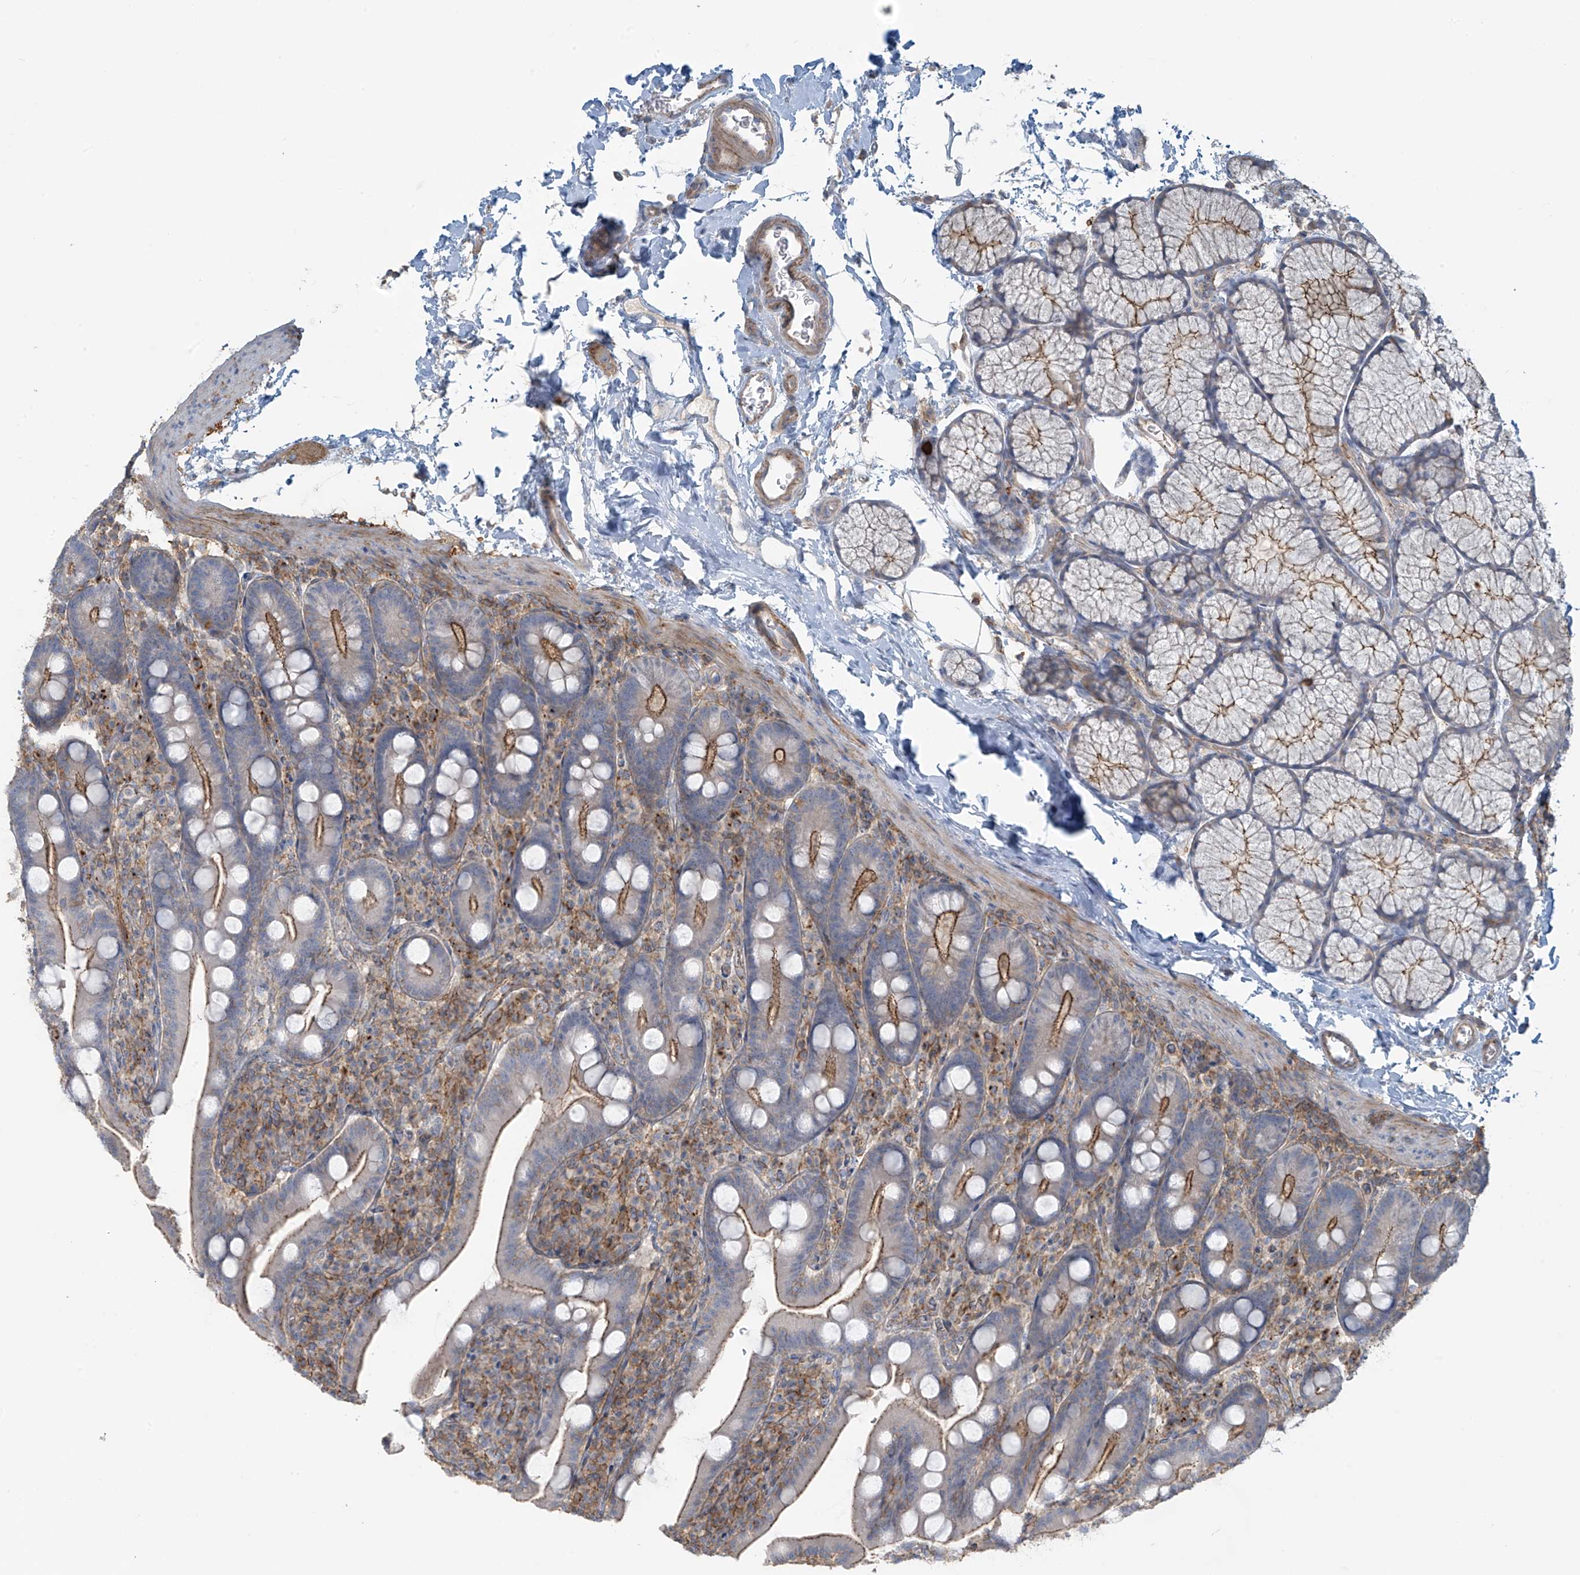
{"staining": {"intensity": "moderate", "quantity": "25%-75%", "location": "cytoplasmic/membranous"}, "tissue": "duodenum", "cell_type": "Glandular cells", "image_type": "normal", "snomed": [{"axis": "morphology", "description": "Normal tissue, NOS"}, {"axis": "topography", "description": "Duodenum"}], "caption": "Glandular cells exhibit medium levels of moderate cytoplasmic/membranous expression in about 25%-75% of cells in unremarkable duodenum. Ihc stains the protein of interest in brown and the nuclei are stained blue.", "gene": "SLC9A2", "patient": {"sex": "male", "age": 35}}